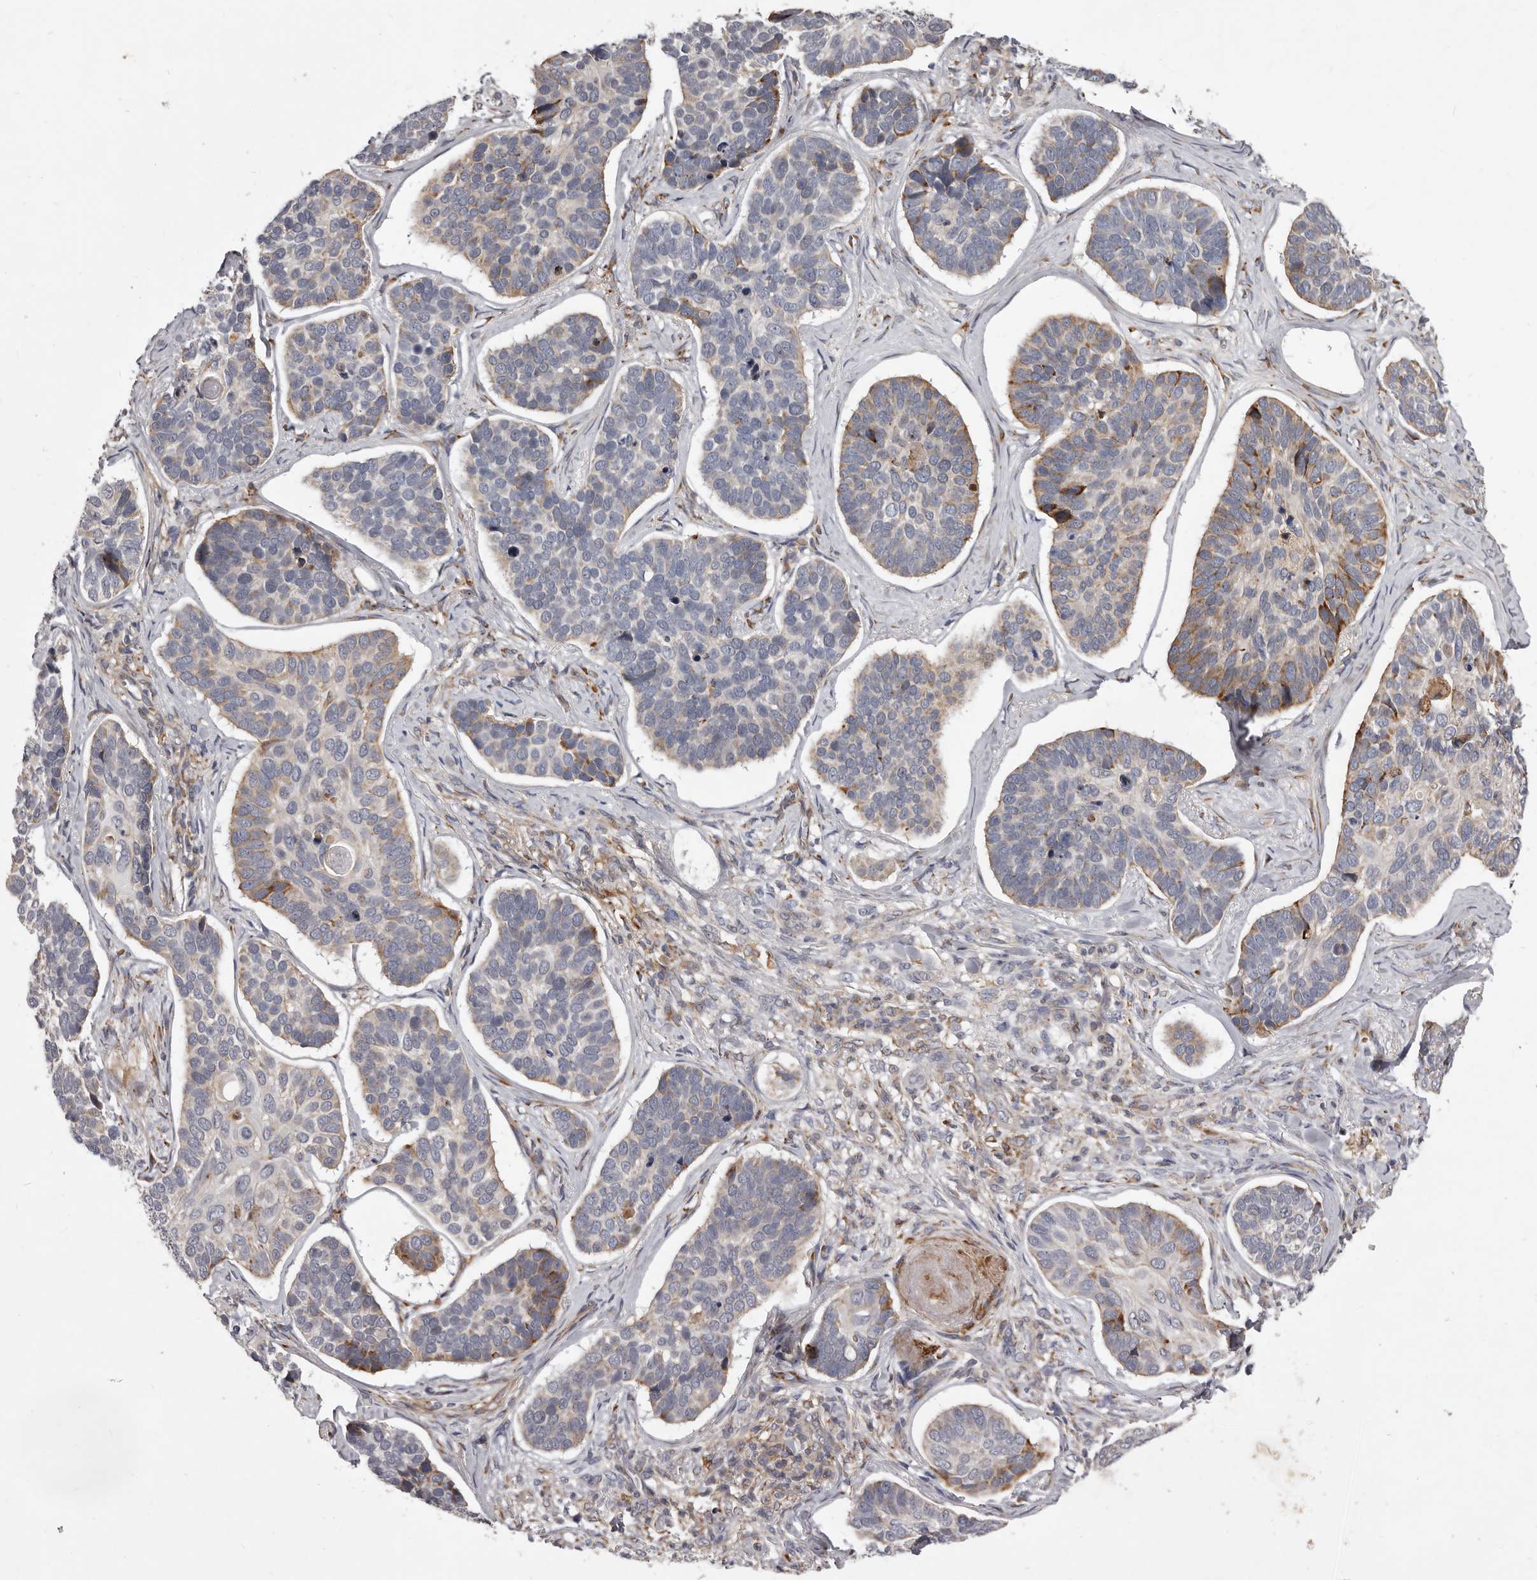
{"staining": {"intensity": "moderate", "quantity": "<25%", "location": "cytoplasmic/membranous"}, "tissue": "skin cancer", "cell_type": "Tumor cells", "image_type": "cancer", "snomed": [{"axis": "morphology", "description": "Basal cell carcinoma"}, {"axis": "topography", "description": "Skin"}], "caption": "Basal cell carcinoma (skin) was stained to show a protein in brown. There is low levels of moderate cytoplasmic/membranous positivity in approximately <25% of tumor cells. (Brightfield microscopy of DAB IHC at high magnification).", "gene": "ALPK1", "patient": {"sex": "male", "age": 62}}